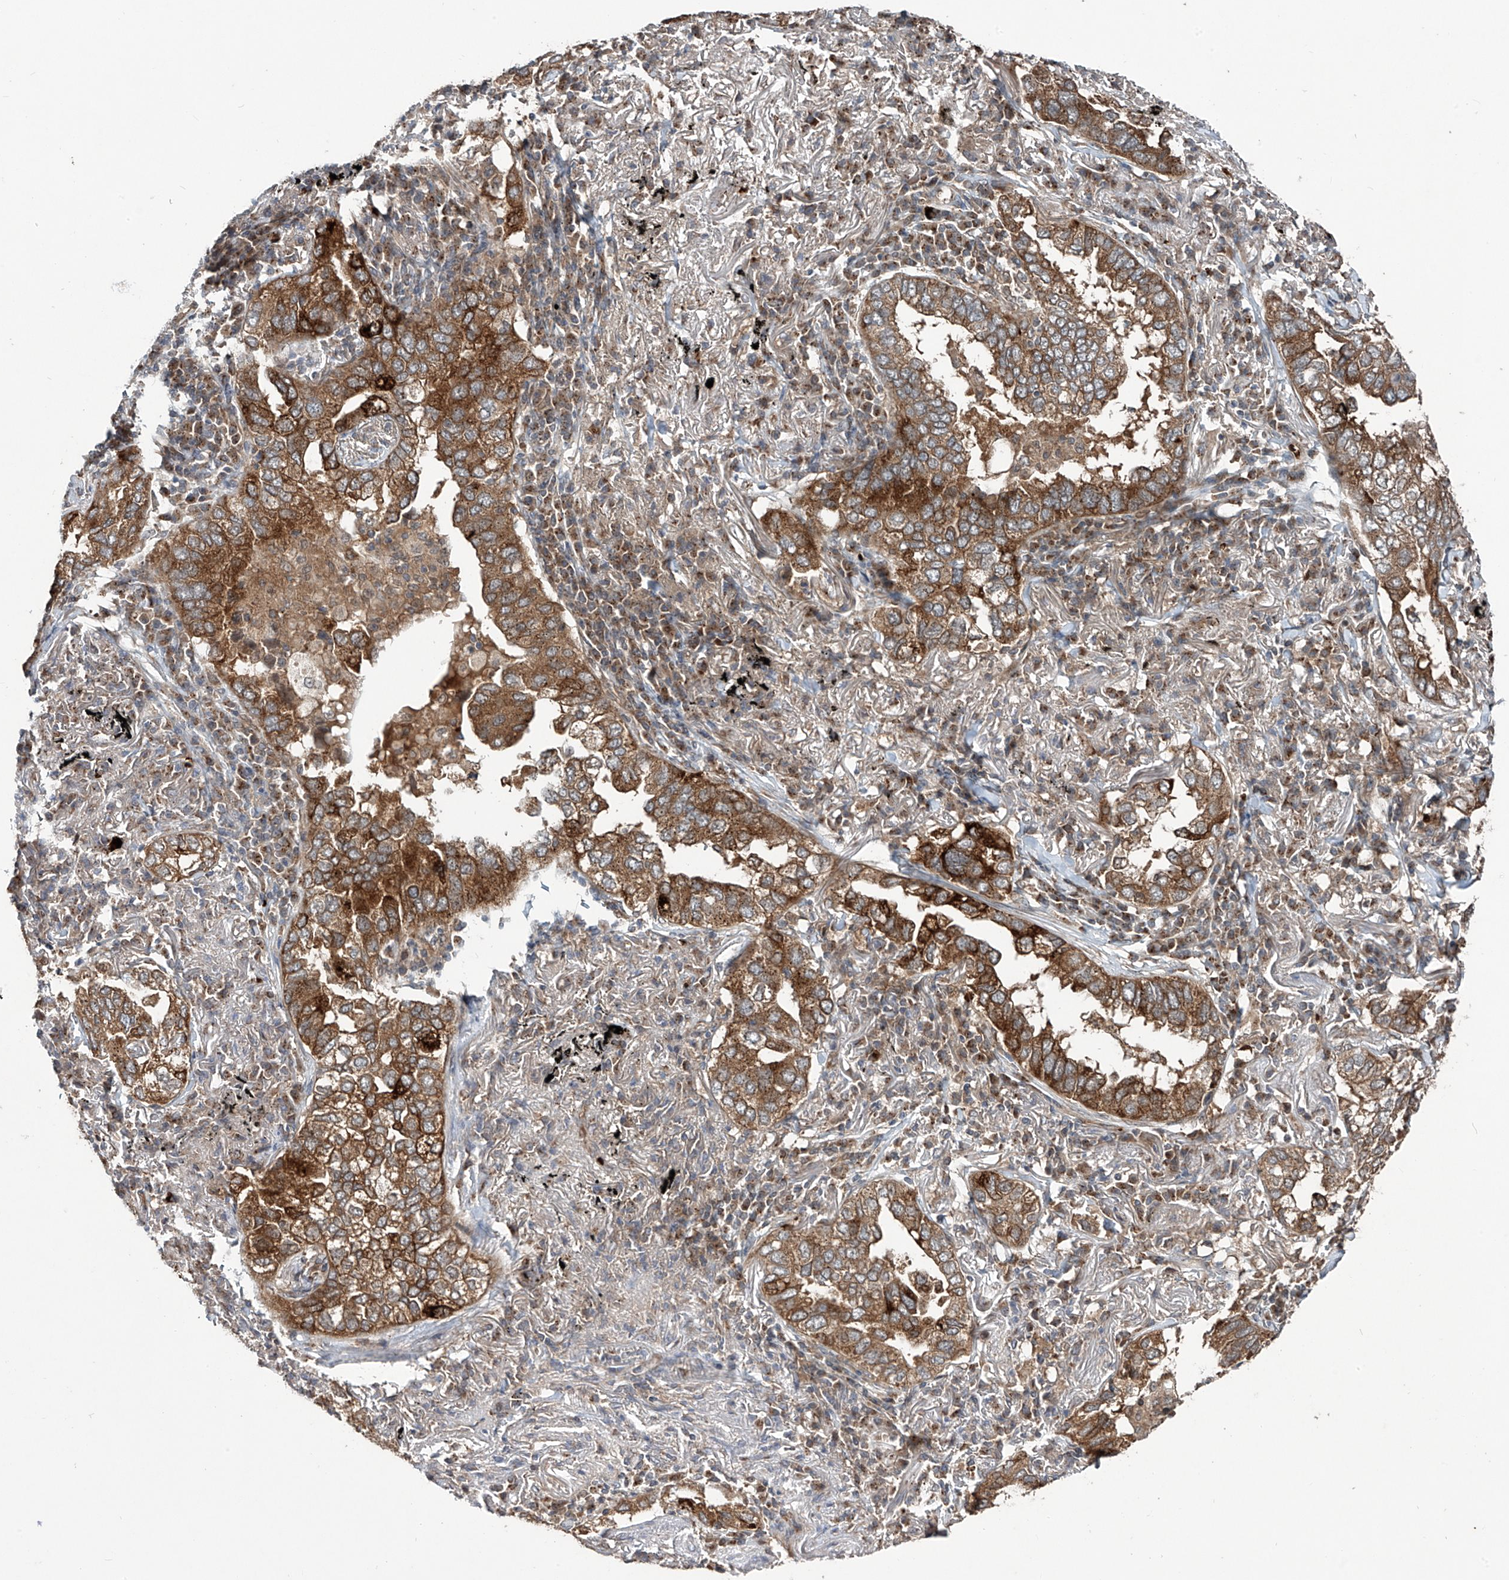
{"staining": {"intensity": "moderate", "quantity": ">75%", "location": "cytoplasmic/membranous"}, "tissue": "lung cancer", "cell_type": "Tumor cells", "image_type": "cancer", "snomed": [{"axis": "morphology", "description": "Adenocarcinoma, NOS"}, {"axis": "topography", "description": "Lung"}], "caption": "Lung adenocarcinoma stained with IHC demonstrates moderate cytoplasmic/membranous staining in approximately >75% of tumor cells. The staining was performed using DAB (3,3'-diaminobenzidine) to visualize the protein expression in brown, while the nuclei were stained in blue with hematoxylin (Magnification: 20x).", "gene": "ZDHHC9", "patient": {"sex": "male", "age": 65}}